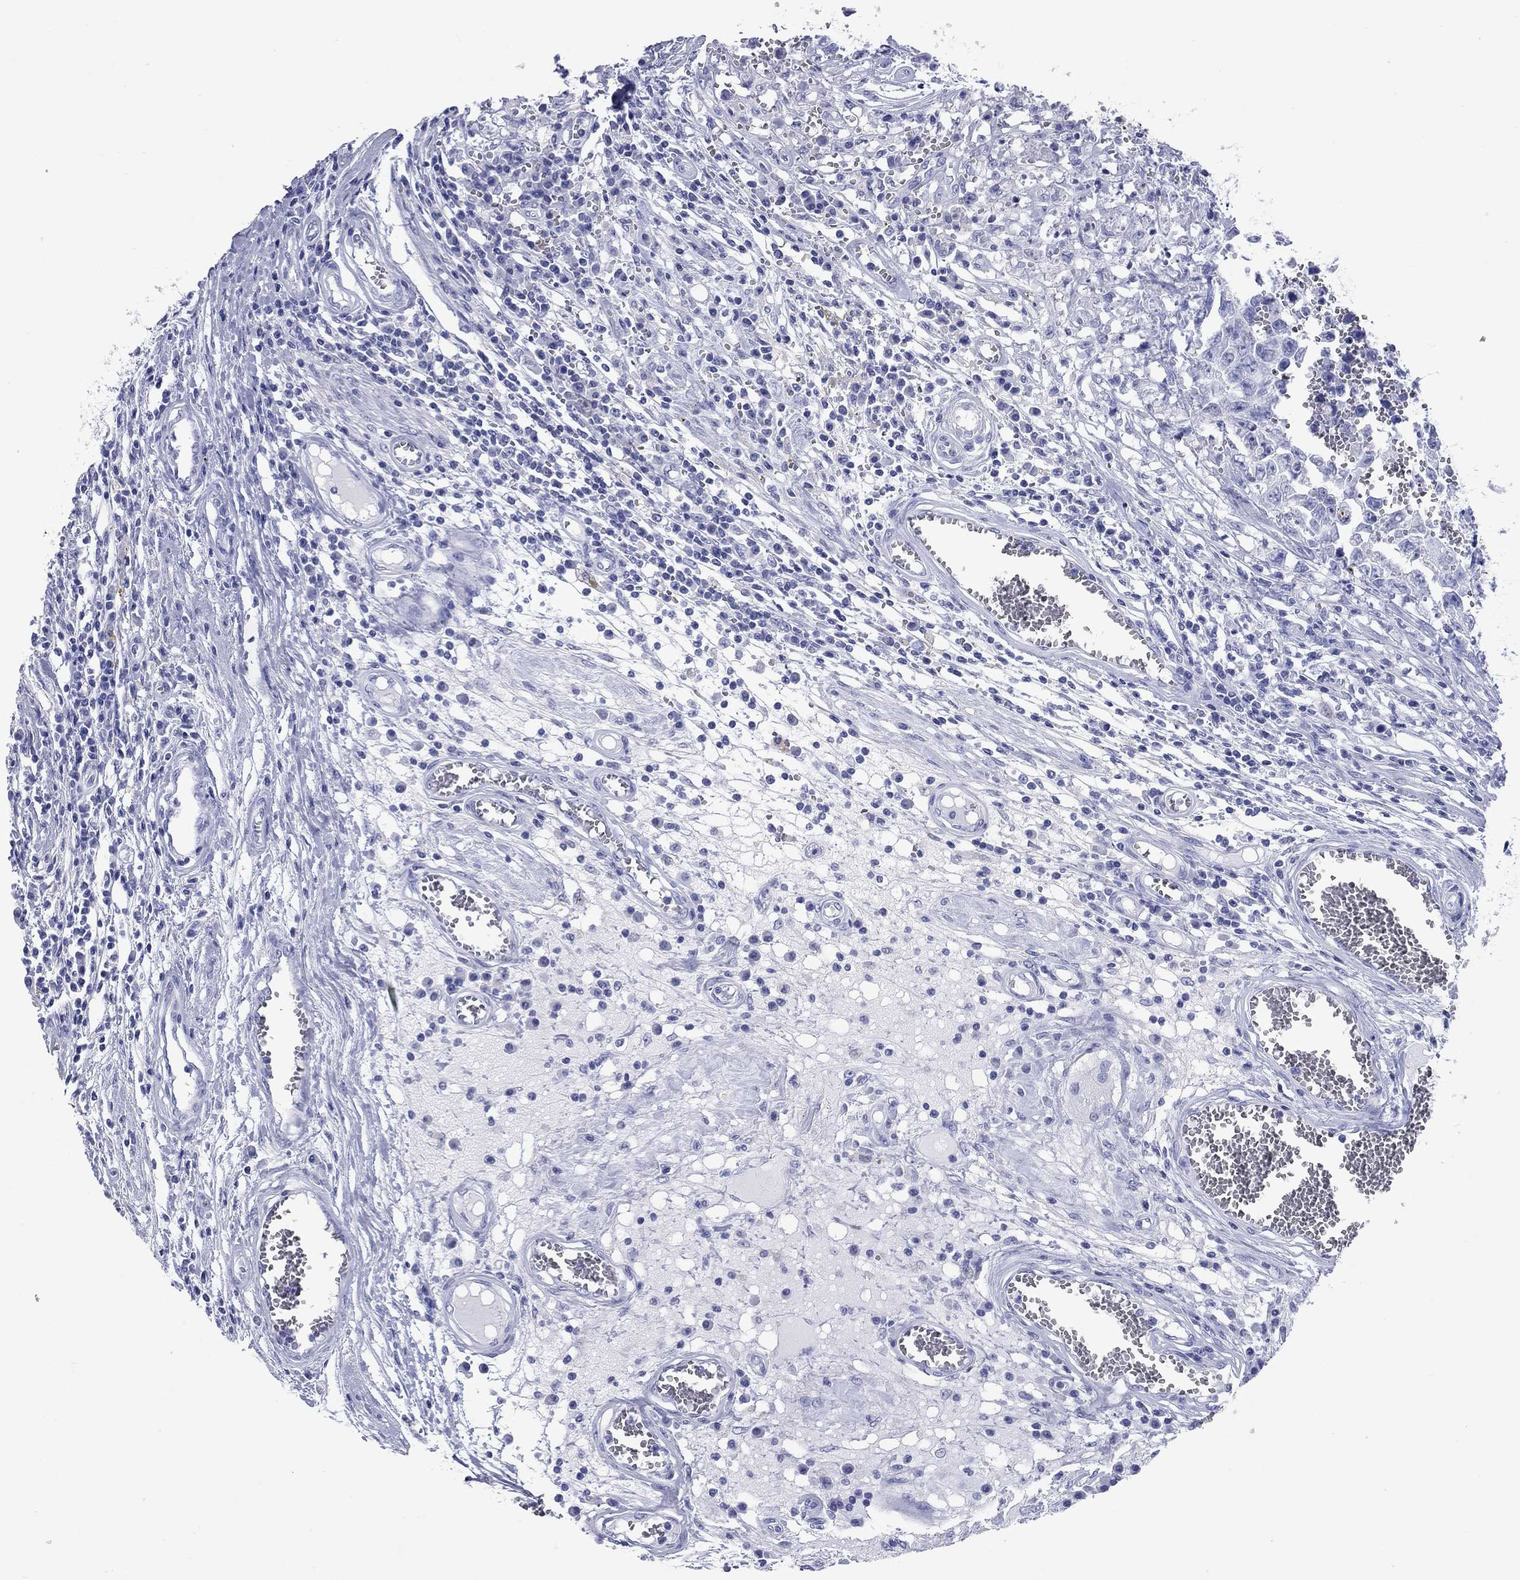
{"staining": {"intensity": "negative", "quantity": "none", "location": "none"}, "tissue": "testis cancer", "cell_type": "Tumor cells", "image_type": "cancer", "snomed": [{"axis": "morphology", "description": "Carcinoma, Embryonal, NOS"}, {"axis": "topography", "description": "Testis"}], "caption": "IHC of testis embryonal carcinoma reveals no expression in tumor cells.", "gene": "CCNA1", "patient": {"sex": "male", "age": 36}}